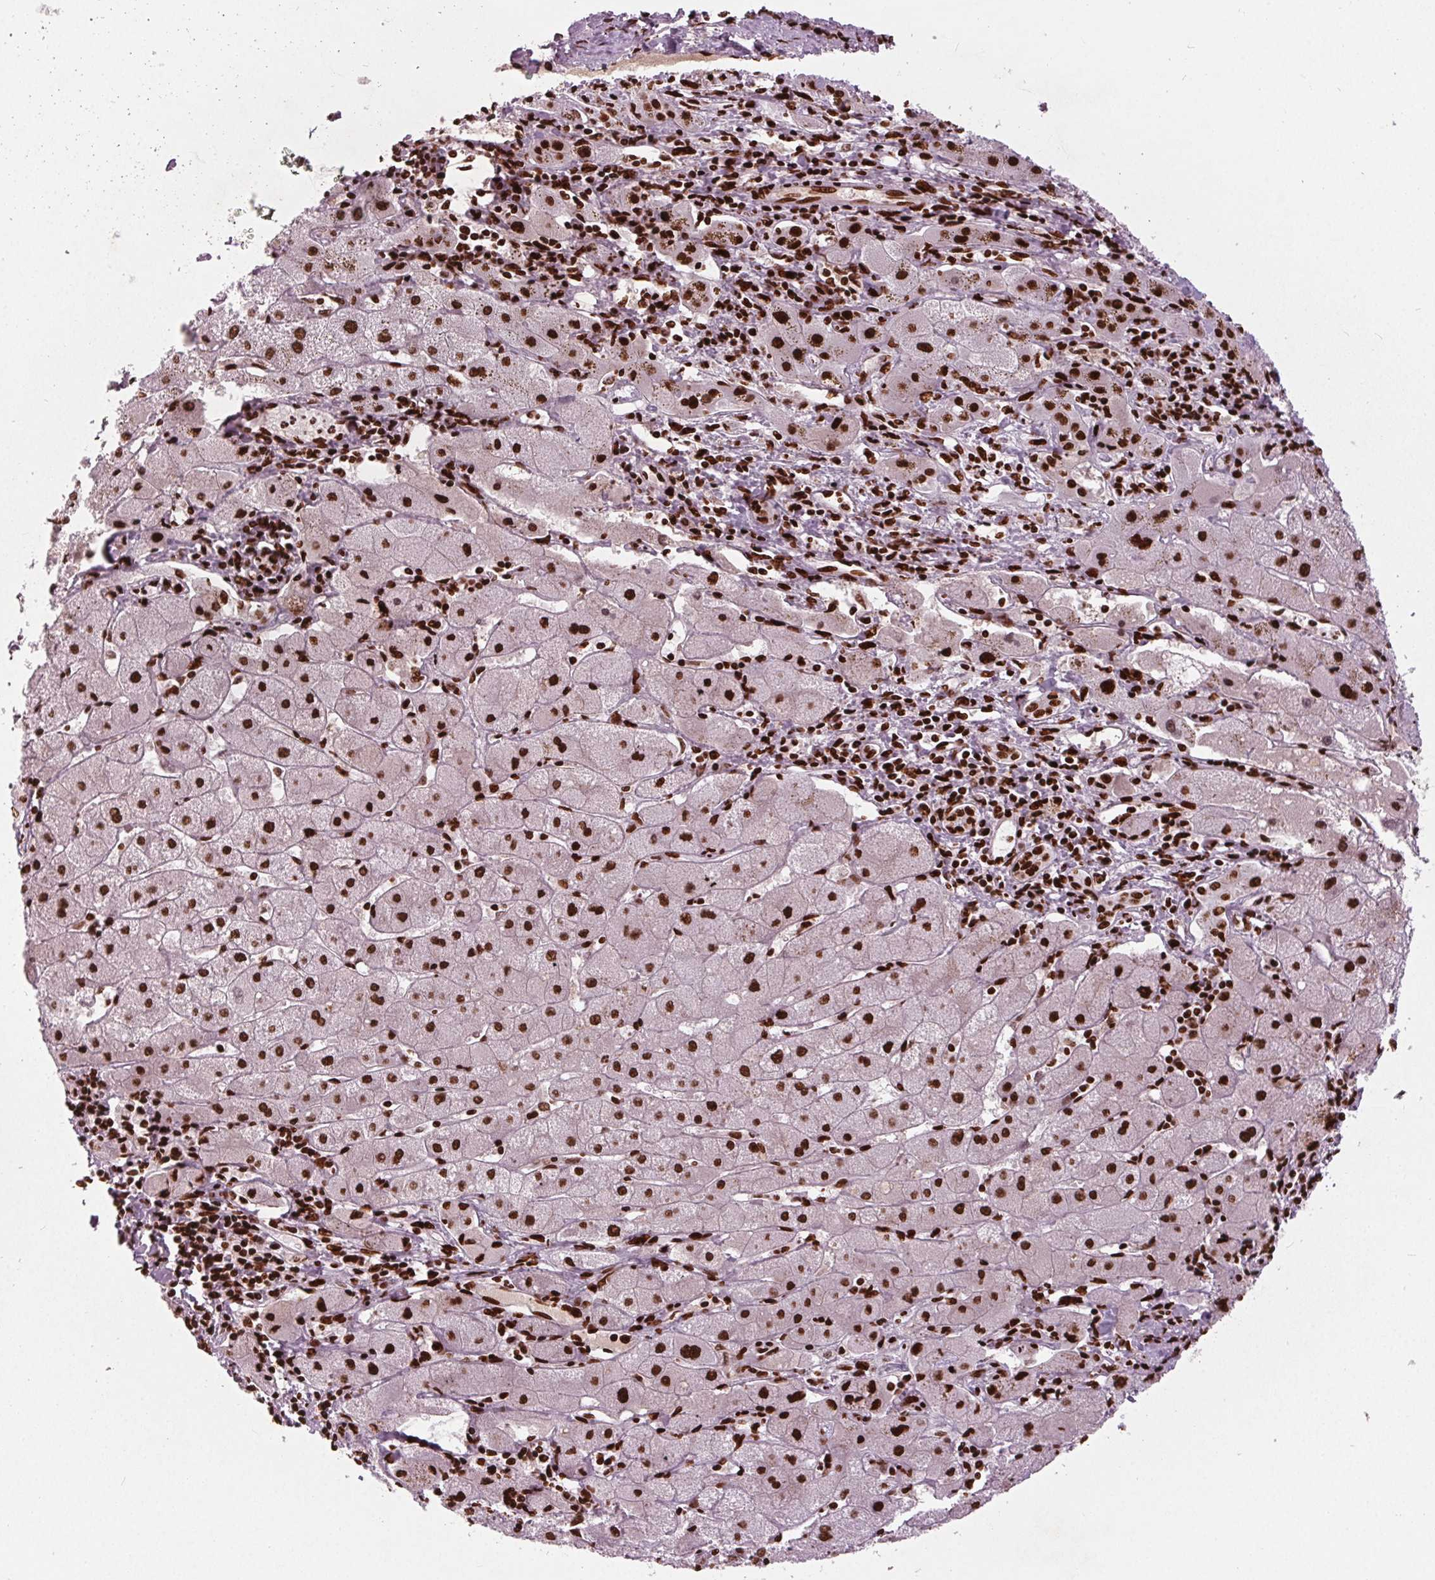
{"staining": {"intensity": "strong", "quantity": ">75%", "location": "nuclear"}, "tissue": "liver cancer", "cell_type": "Tumor cells", "image_type": "cancer", "snomed": [{"axis": "morphology", "description": "Carcinoma, Hepatocellular, NOS"}, {"axis": "topography", "description": "Liver"}], "caption": "High-power microscopy captured an immunohistochemistry (IHC) image of liver hepatocellular carcinoma, revealing strong nuclear positivity in about >75% of tumor cells.", "gene": "BRD4", "patient": {"sex": "female", "age": 82}}